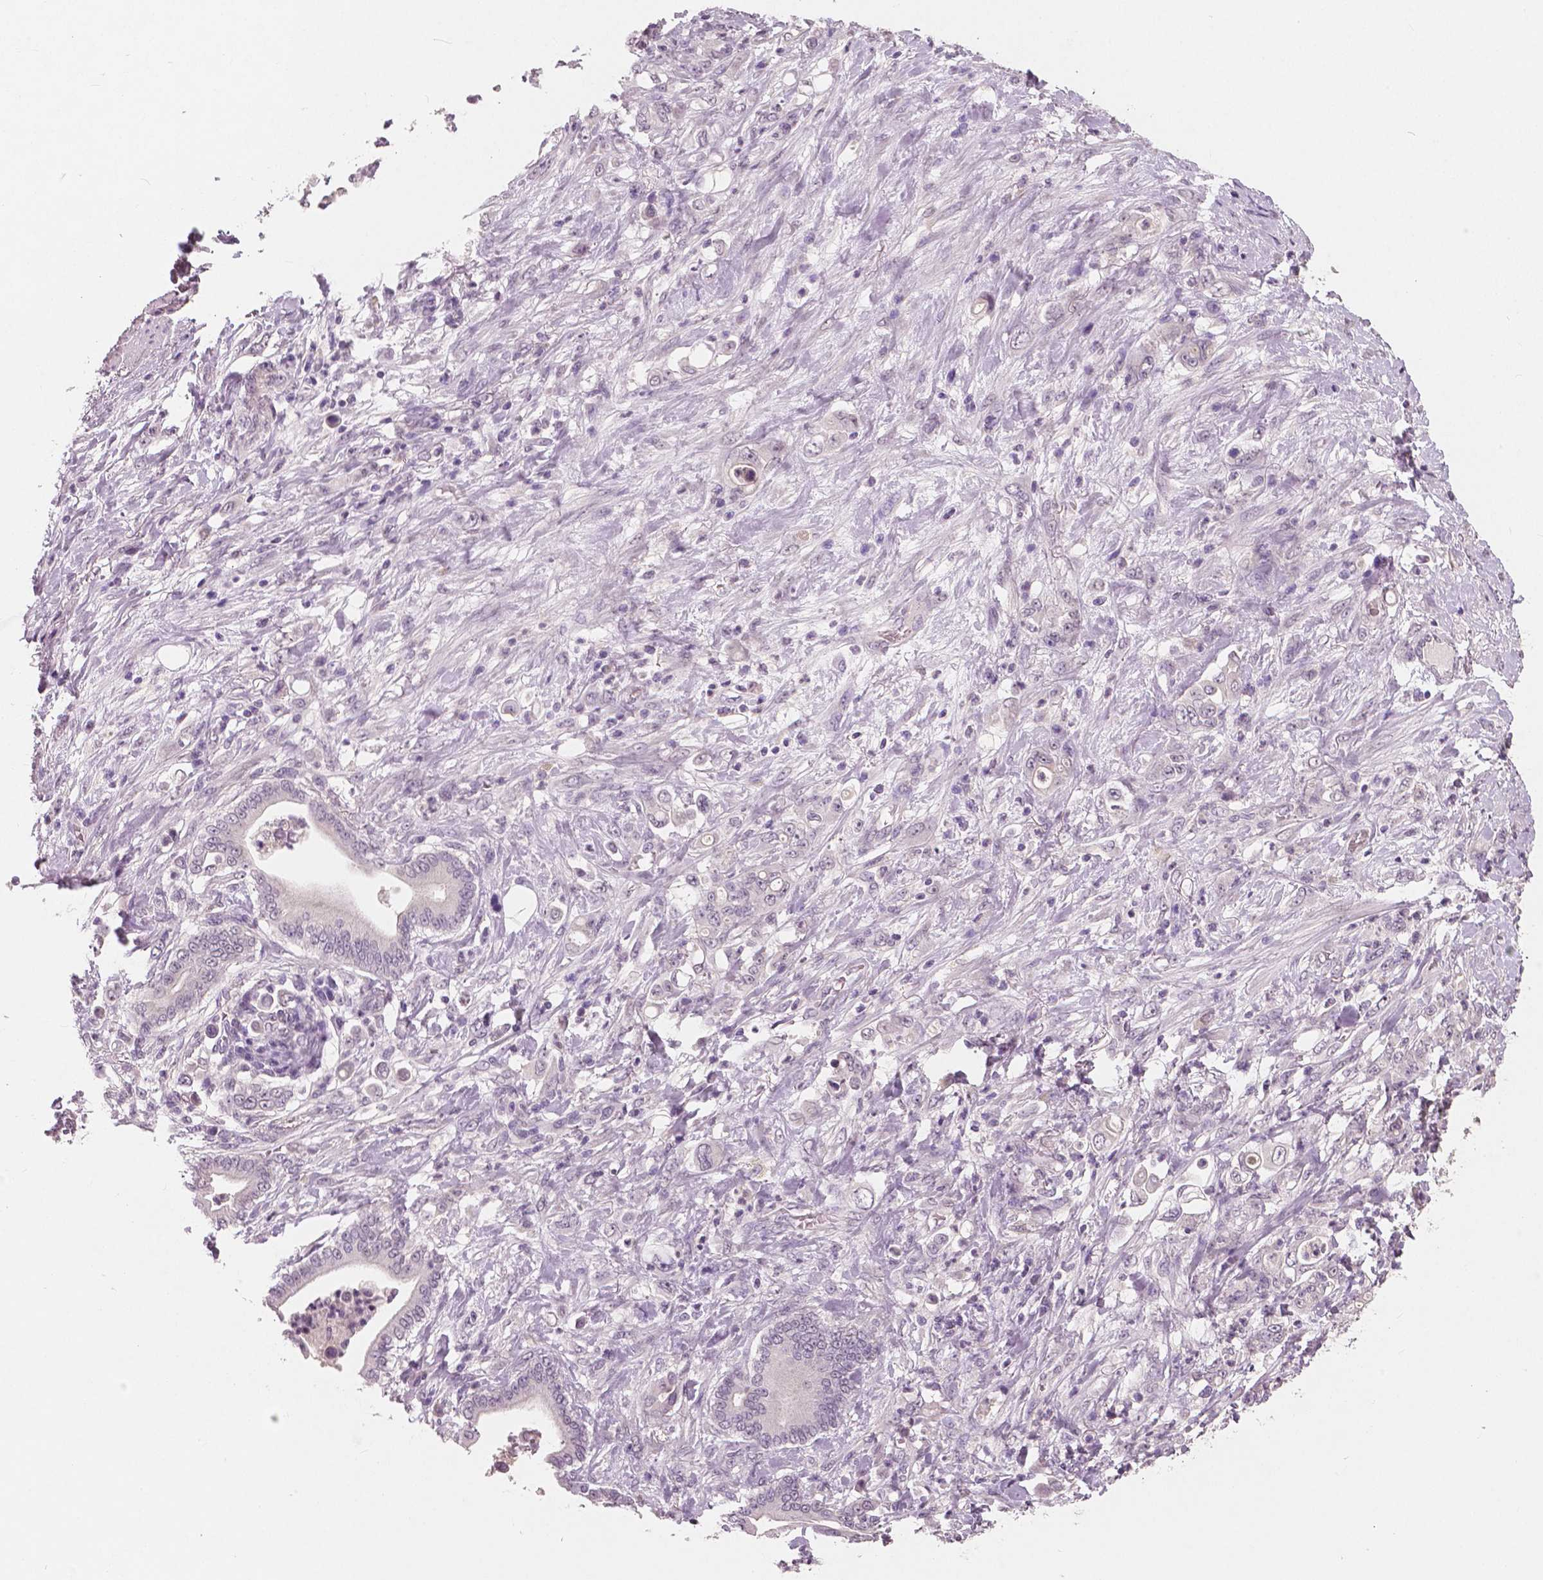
{"staining": {"intensity": "negative", "quantity": "none", "location": "none"}, "tissue": "stomach cancer", "cell_type": "Tumor cells", "image_type": "cancer", "snomed": [{"axis": "morphology", "description": "Adenocarcinoma, NOS"}, {"axis": "topography", "description": "Stomach"}], "caption": "Stomach cancer (adenocarcinoma) was stained to show a protein in brown. There is no significant expression in tumor cells.", "gene": "RNASE7", "patient": {"sex": "female", "age": 79}}